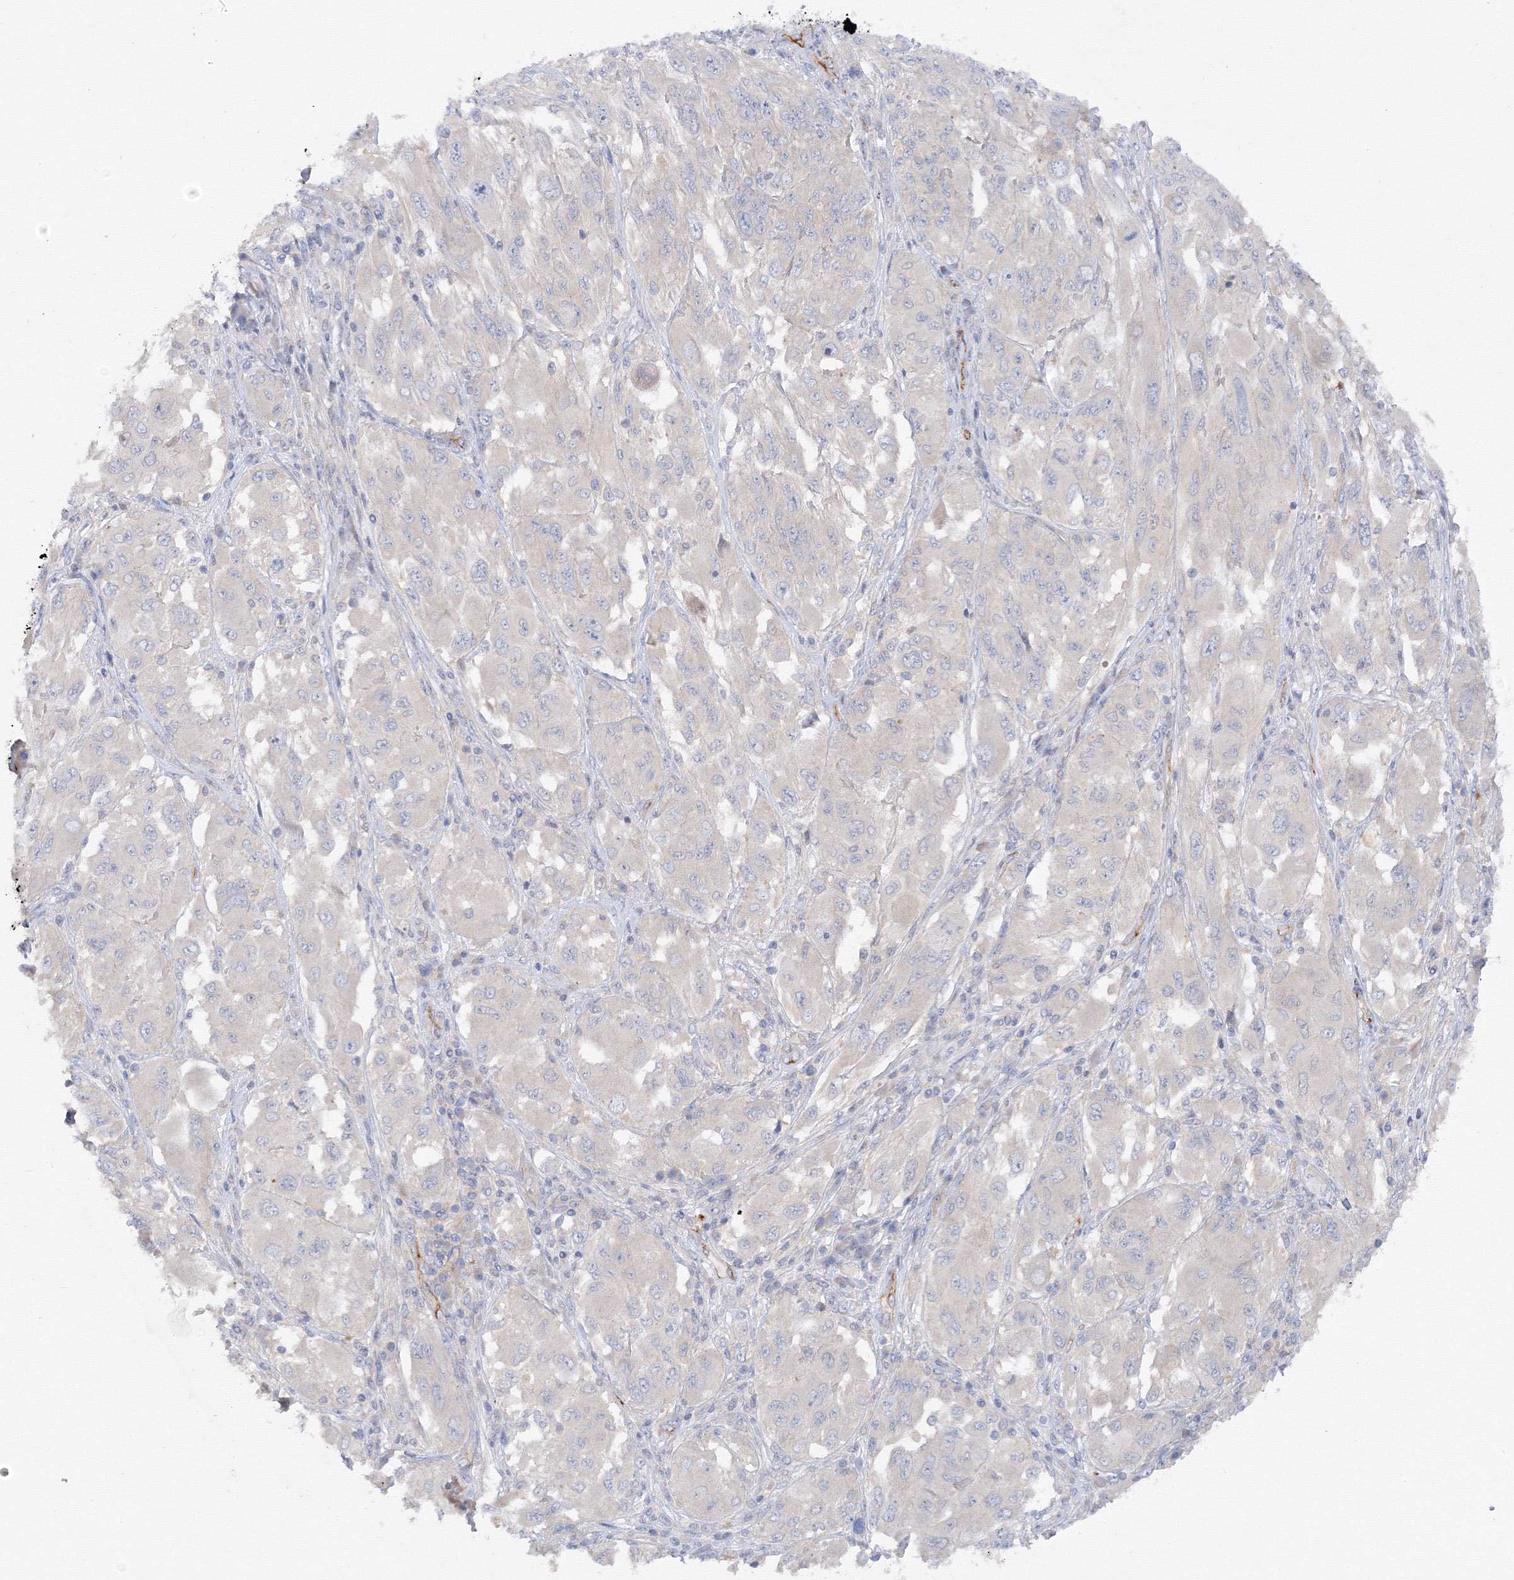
{"staining": {"intensity": "negative", "quantity": "none", "location": "none"}, "tissue": "melanoma", "cell_type": "Tumor cells", "image_type": "cancer", "snomed": [{"axis": "morphology", "description": "Malignant melanoma, NOS"}, {"axis": "topography", "description": "Skin"}], "caption": "A high-resolution photomicrograph shows IHC staining of melanoma, which reveals no significant staining in tumor cells.", "gene": "DIS3L2", "patient": {"sex": "female", "age": 91}}